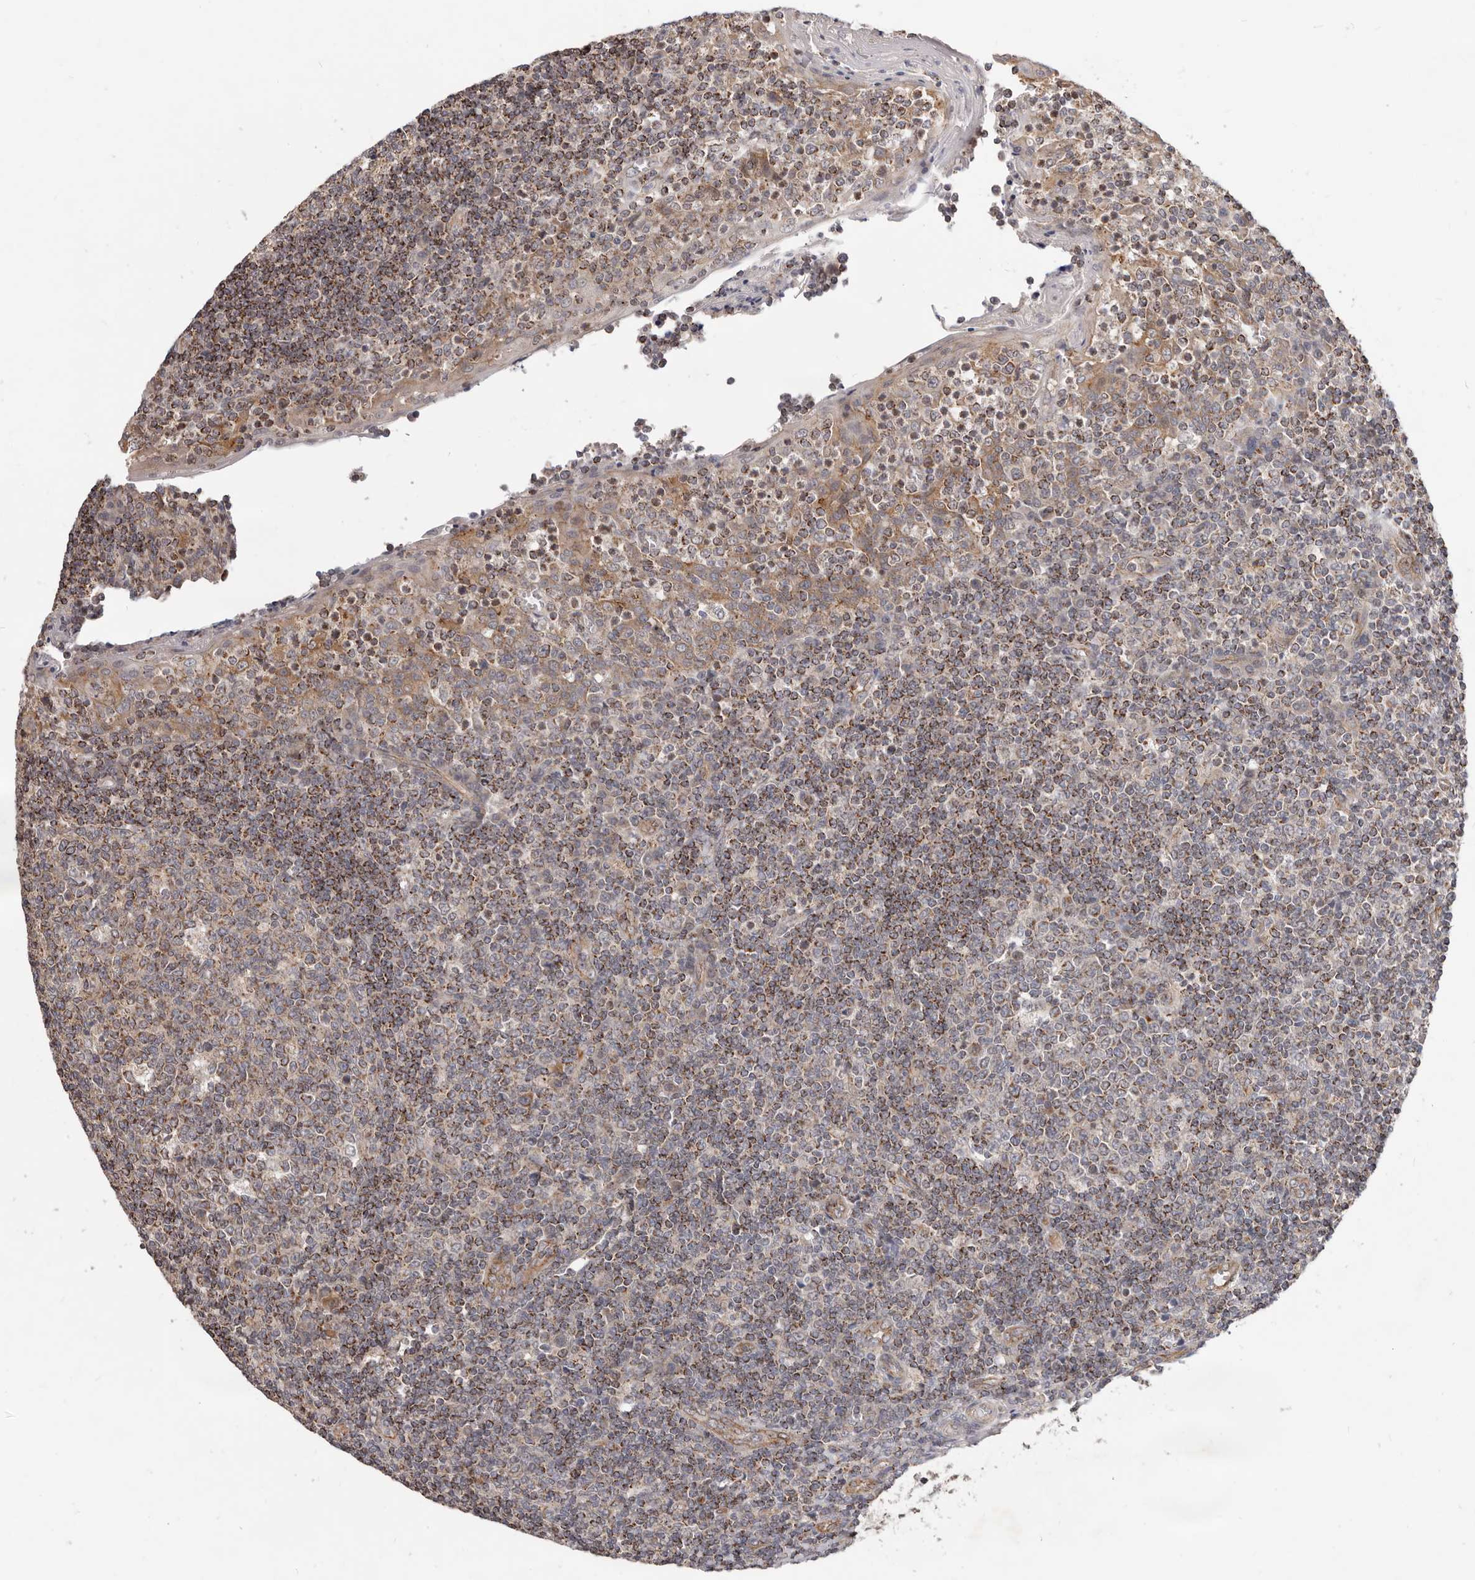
{"staining": {"intensity": "moderate", "quantity": "25%-75%", "location": "cytoplasmic/membranous"}, "tissue": "tonsil", "cell_type": "Germinal center cells", "image_type": "normal", "snomed": [{"axis": "morphology", "description": "Normal tissue, NOS"}, {"axis": "topography", "description": "Tonsil"}], "caption": "This image exhibits immunohistochemistry staining of unremarkable human tonsil, with medium moderate cytoplasmic/membranous positivity in about 25%-75% of germinal center cells.", "gene": "USP49", "patient": {"sex": "female", "age": 19}}